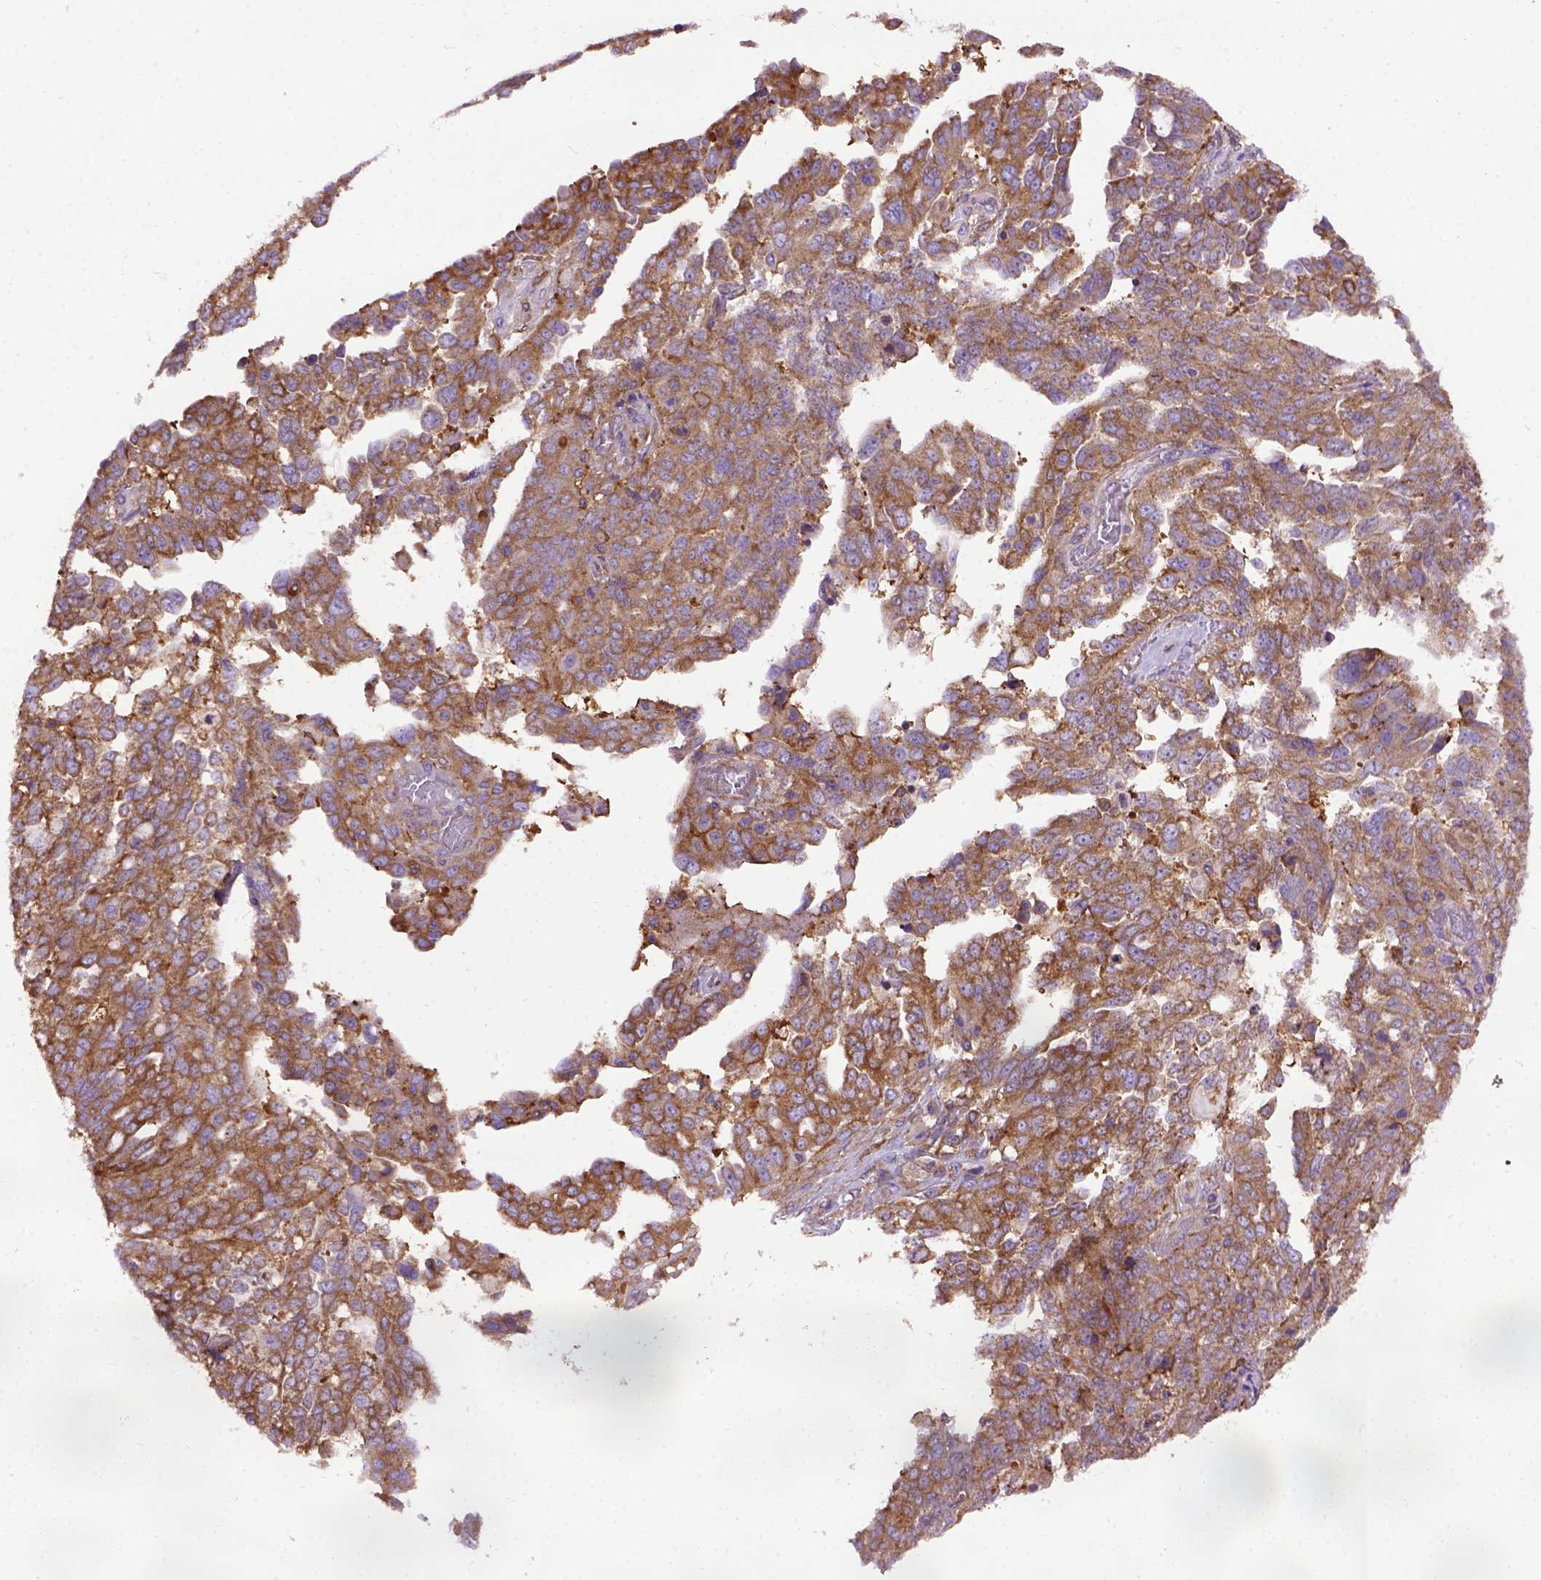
{"staining": {"intensity": "moderate", "quantity": ">75%", "location": "cytoplasmic/membranous"}, "tissue": "ovarian cancer", "cell_type": "Tumor cells", "image_type": "cancer", "snomed": [{"axis": "morphology", "description": "Cystadenocarcinoma, serous, NOS"}, {"axis": "topography", "description": "Ovary"}], "caption": "Moderate cytoplasmic/membranous expression for a protein is seen in approximately >75% of tumor cells of ovarian cancer (serous cystadenocarcinoma) using immunohistochemistry.", "gene": "MVP", "patient": {"sex": "female", "age": 67}}